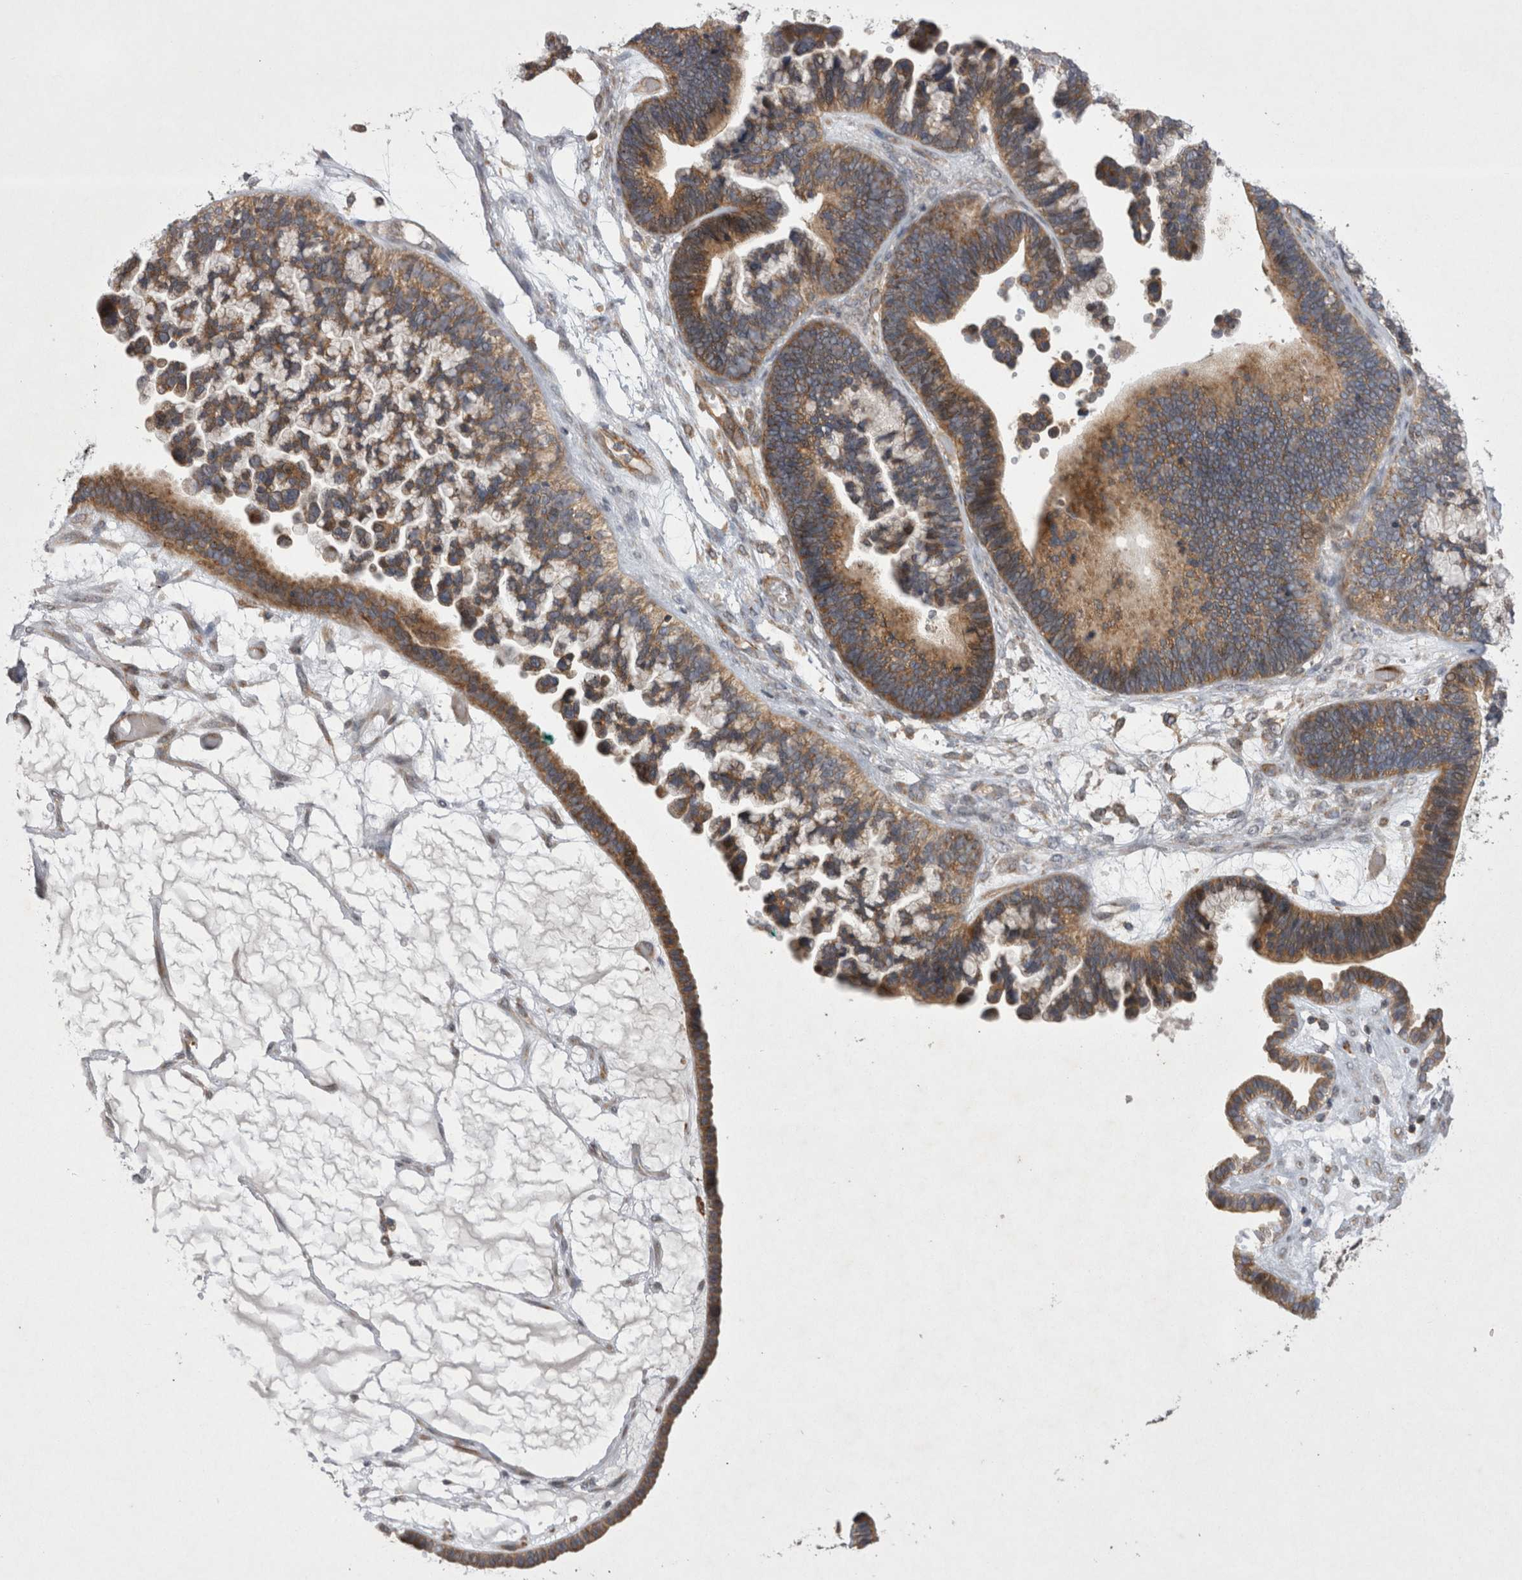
{"staining": {"intensity": "weak", "quantity": ">75%", "location": "cytoplasmic/membranous"}, "tissue": "ovarian cancer", "cell_type": "Tumor cells", "image_type": "cancer", "snomed": [{"axis": "morphology", "description": "Cystadenocarcinoma, serous, NOS"}, {"axis": "topography", "description": "Ovary"}], "caption": "Immunohistochemistry (IHC) image of human ovarian cancer stained for a protein (brown), which reveals low levels of weak cytoplasmic/membranous positivity in approximately >75% of tumor cells.", "gene": "TSPOAP1", "patient": {"sex": "female", "age": 56}}